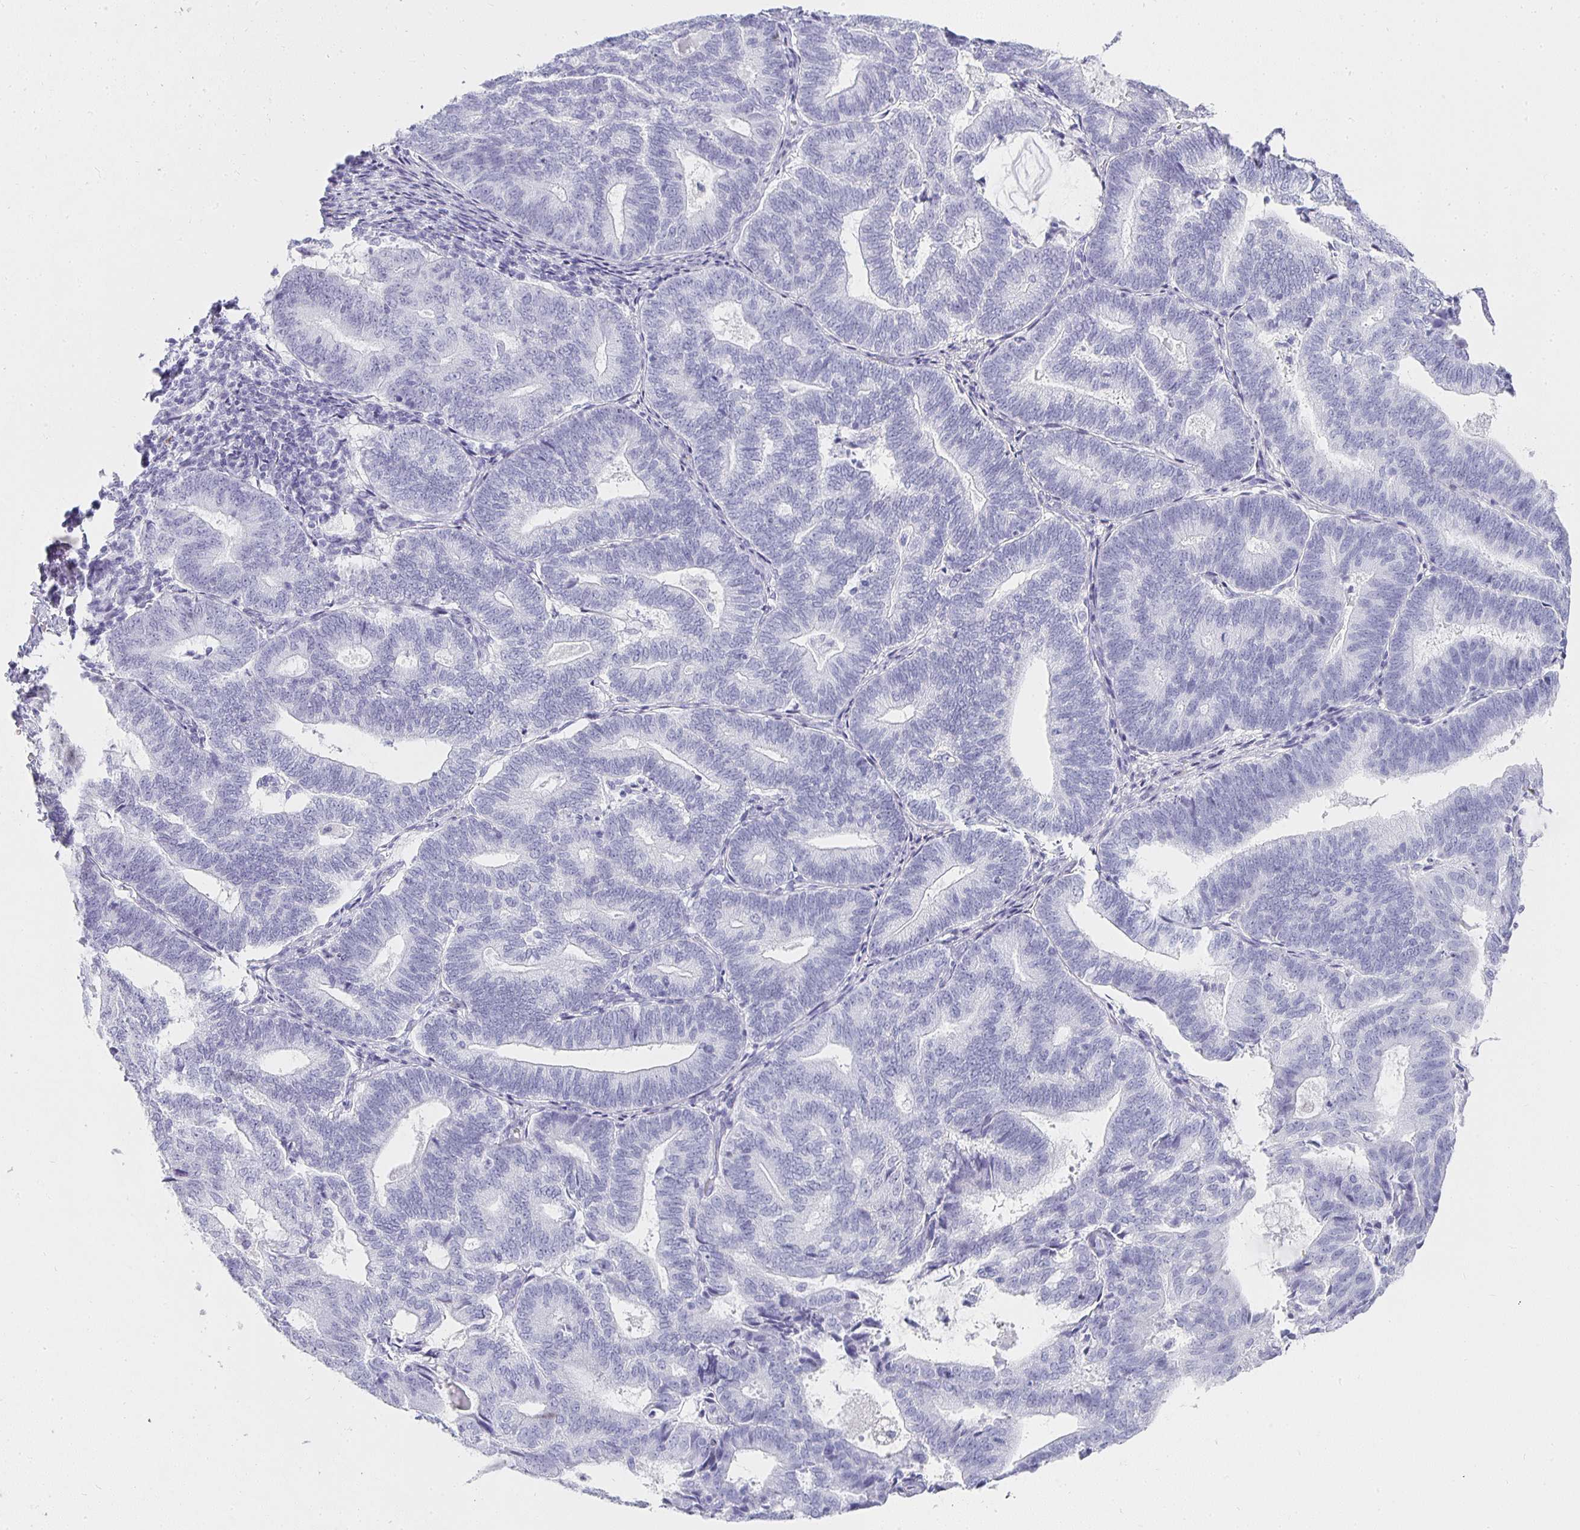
{"staining": {"intensity": "negative", "quantity": "none", "location": "none"}, "tissue": "endometrial cancer", "cell_type": "Tumor cells", "image_type": "cancer", "snomed": [{"axis": "morphology", "description": "Adenocarcinoma, NOS"}, {"axis": "topography", "description": "Endometrium"}], "caption": "DAB immunohistochemical staining of human endometrial cancer (adenocarcinoma) reveals no significant positivity in tumor cells. Nuclei are stained in blue.", "gene": "TPSD1", "patient": {"sex": "female", "age": 70}}